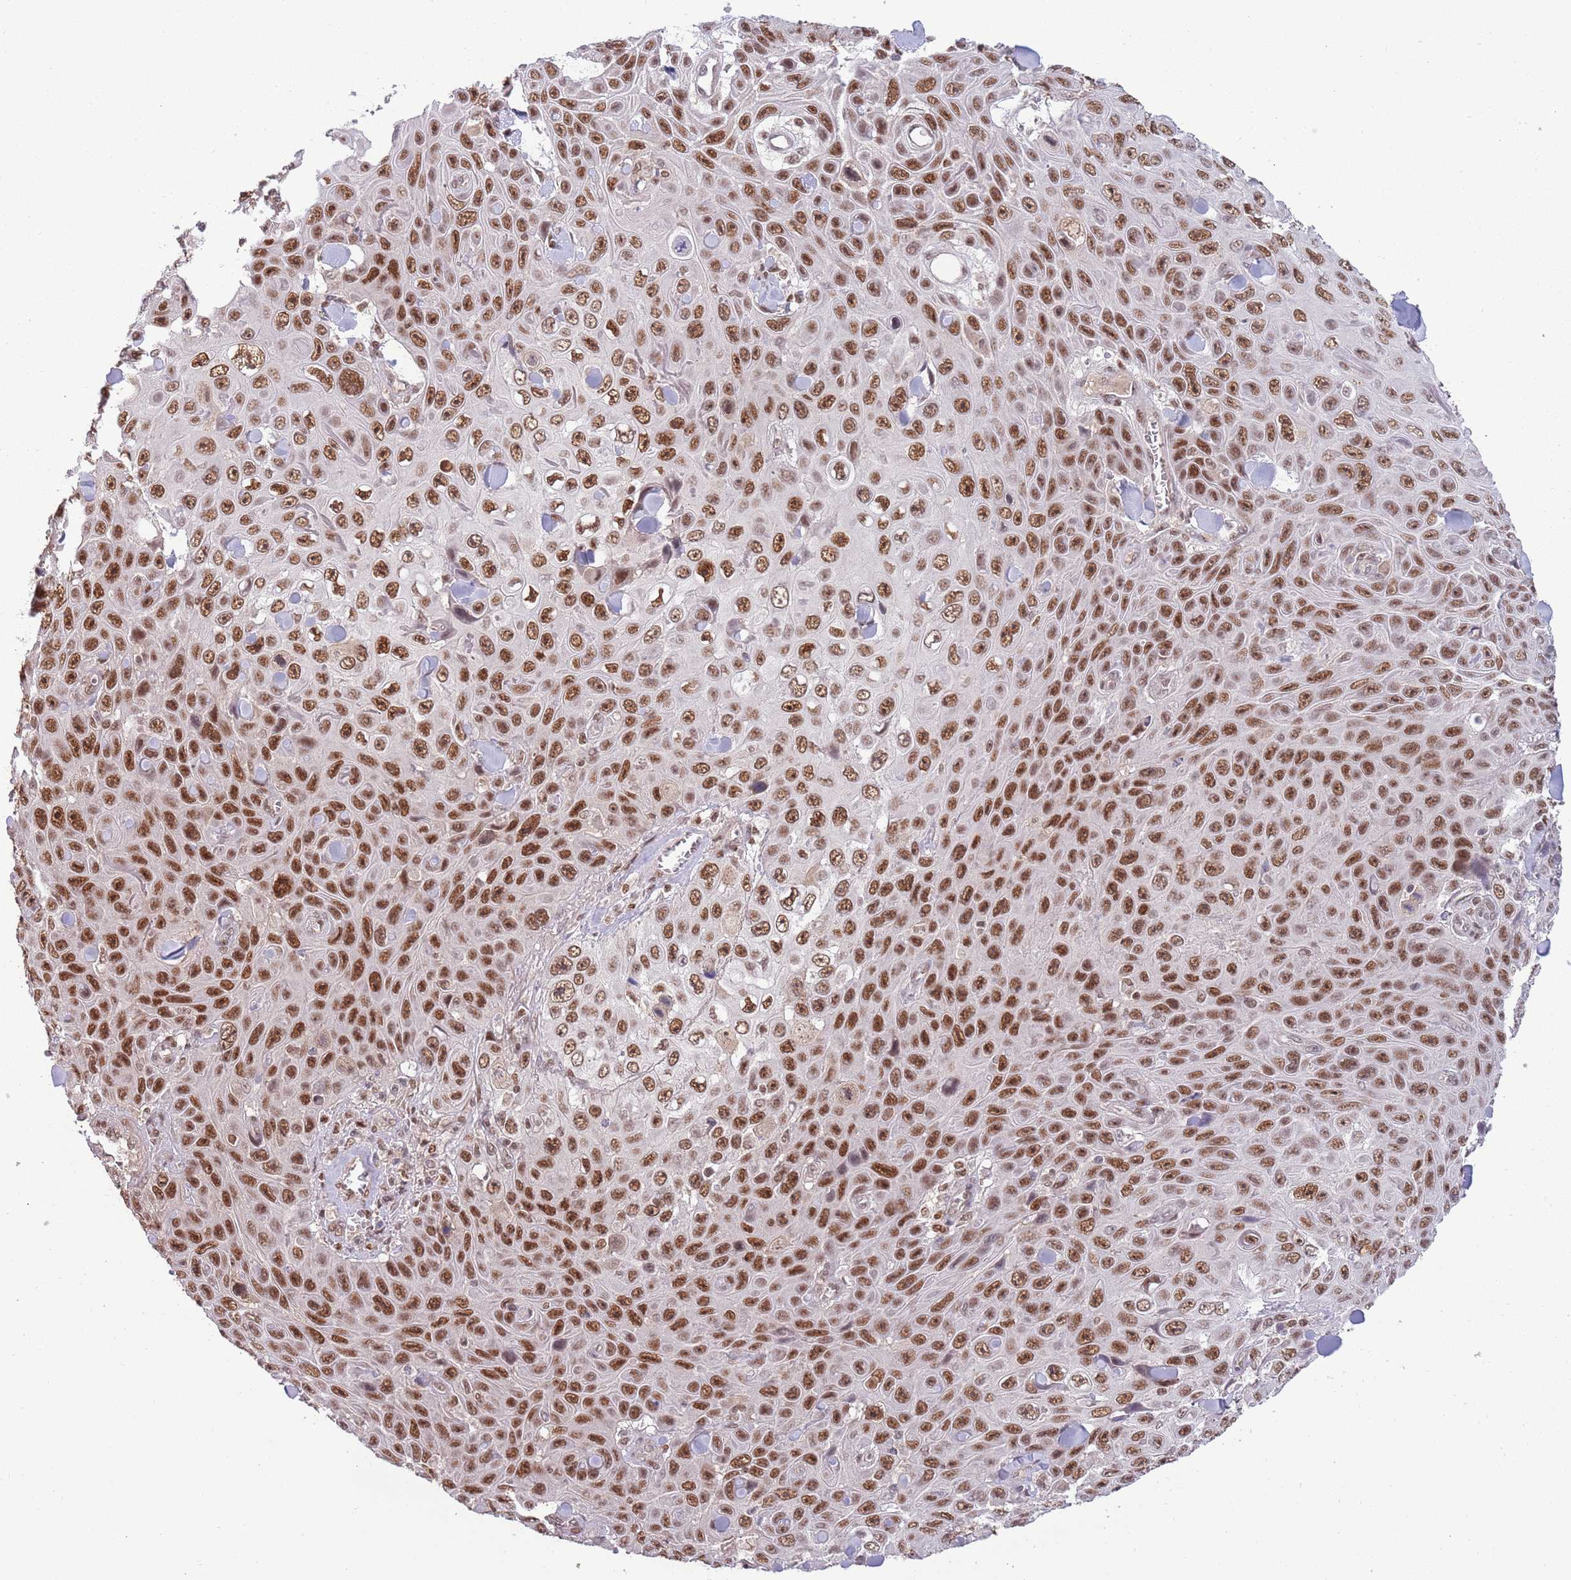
{"staining": {"intensity": "strong", "quantity": ">75%", "location": "nuclear"}, "tissue": "skin cancer", "cell_type": "Tumor cells", "image_type": "cancer", "snomed": [{"axis": "morphology", "description": "Squamous cell carcinoma, NOS"}, {"axis": "topography", "description": "Skin"}], "caption": "Skin cancer (squamous cell carcinoma) stained with a brown dye reveals strong nuclear positive expression in about >75% of tumor cells.", "gene": "ZBTB7A", "patient": {"sex": "male", "age": 82}}